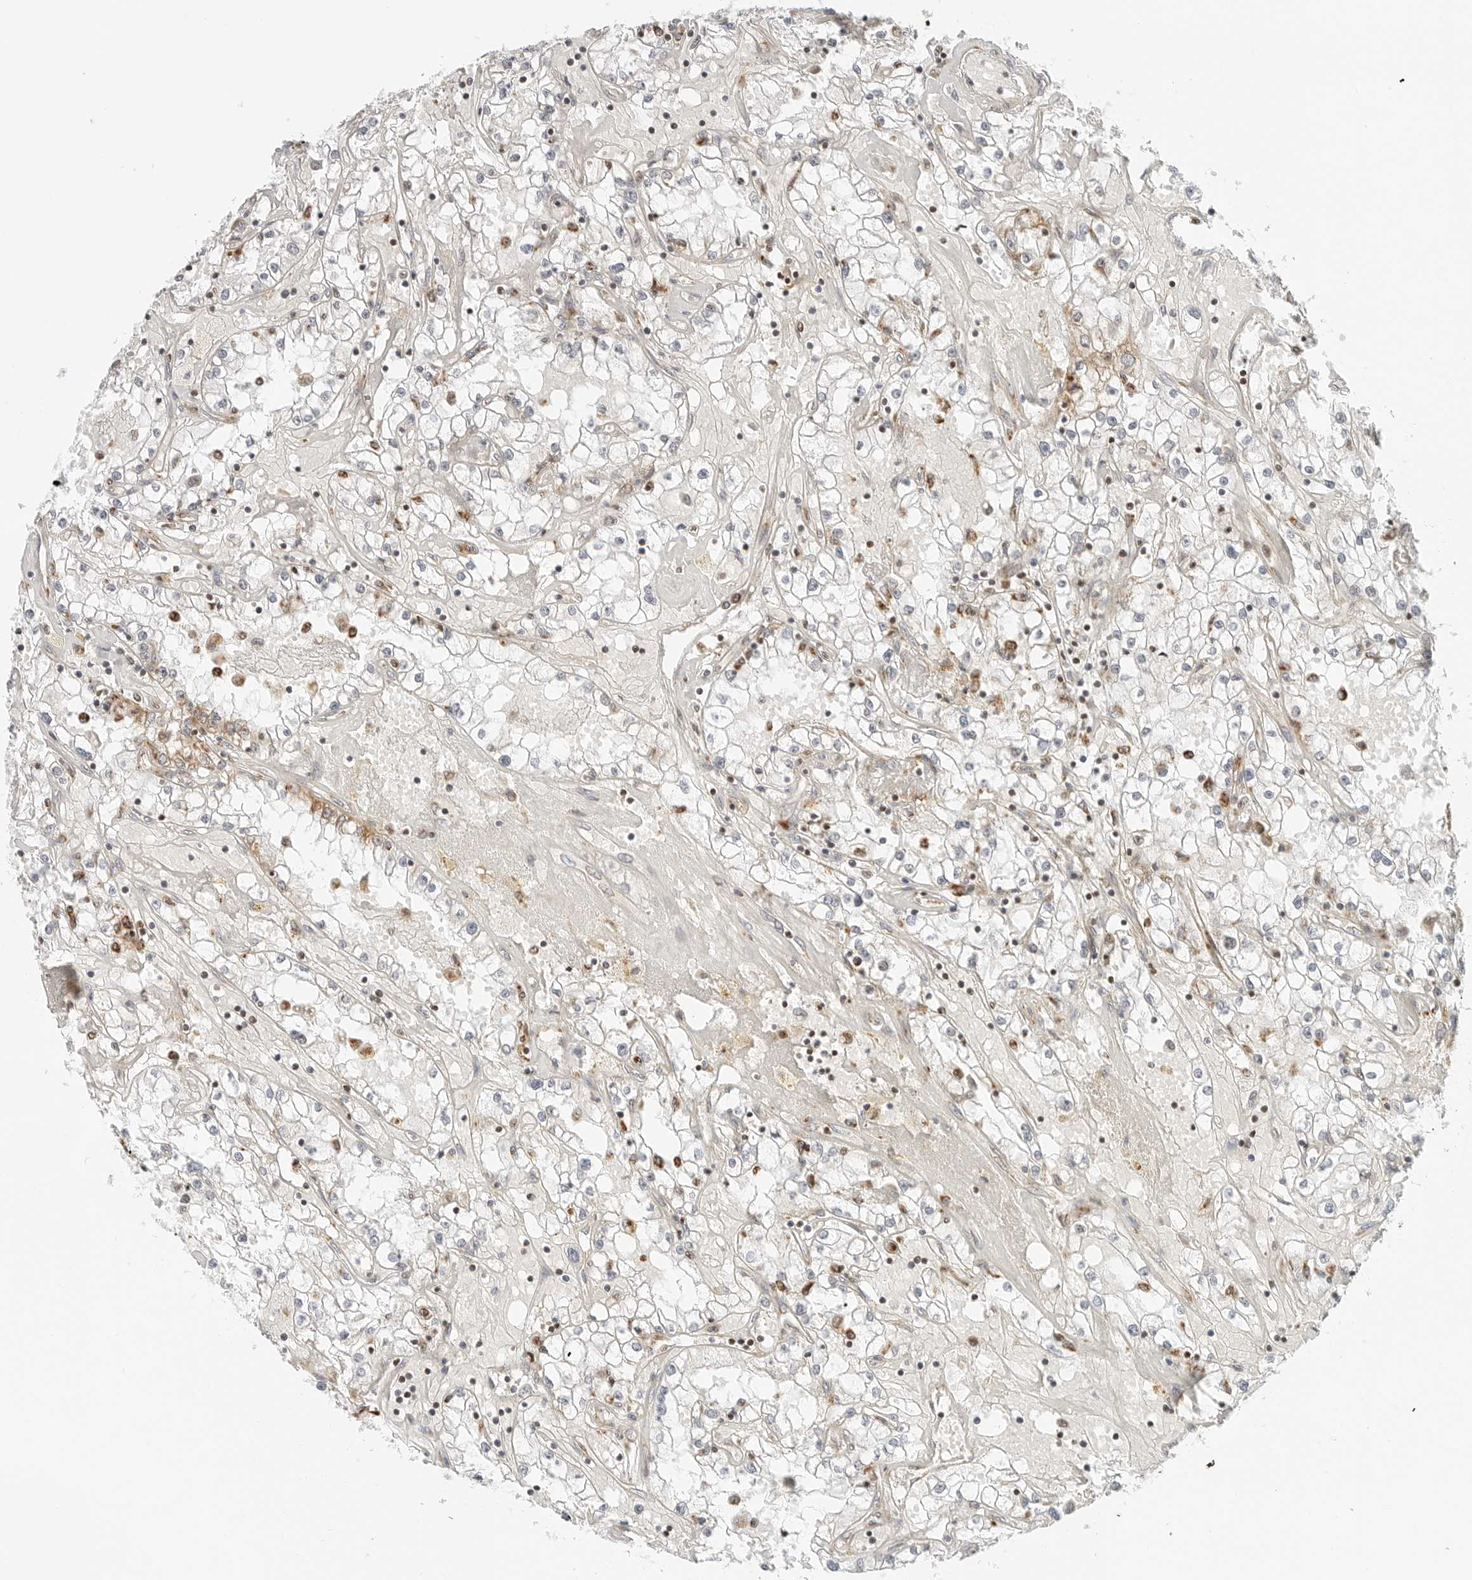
{"staining": {"intensity": "negative", "quantity": "none", "location": "none"}, "tissue": "renal cancer", "cell_type": "Tumor cells", "image_type": "cancer", "snomed": [{"axis": "morphology", "description": "Adenocarcinoma, NOS"}, {"axis": "topography", "description": "Kidney"}], "caption": "Immunohistochemistry of renal cancer (adenocarcinoma) reveals no expression in tumor cells. (DAB (3,3'-diaminobenzidine) immunohistochemistry, high magnification).", "gene": "DYRK4", "patient": {"sex": "male", "age": 56}}